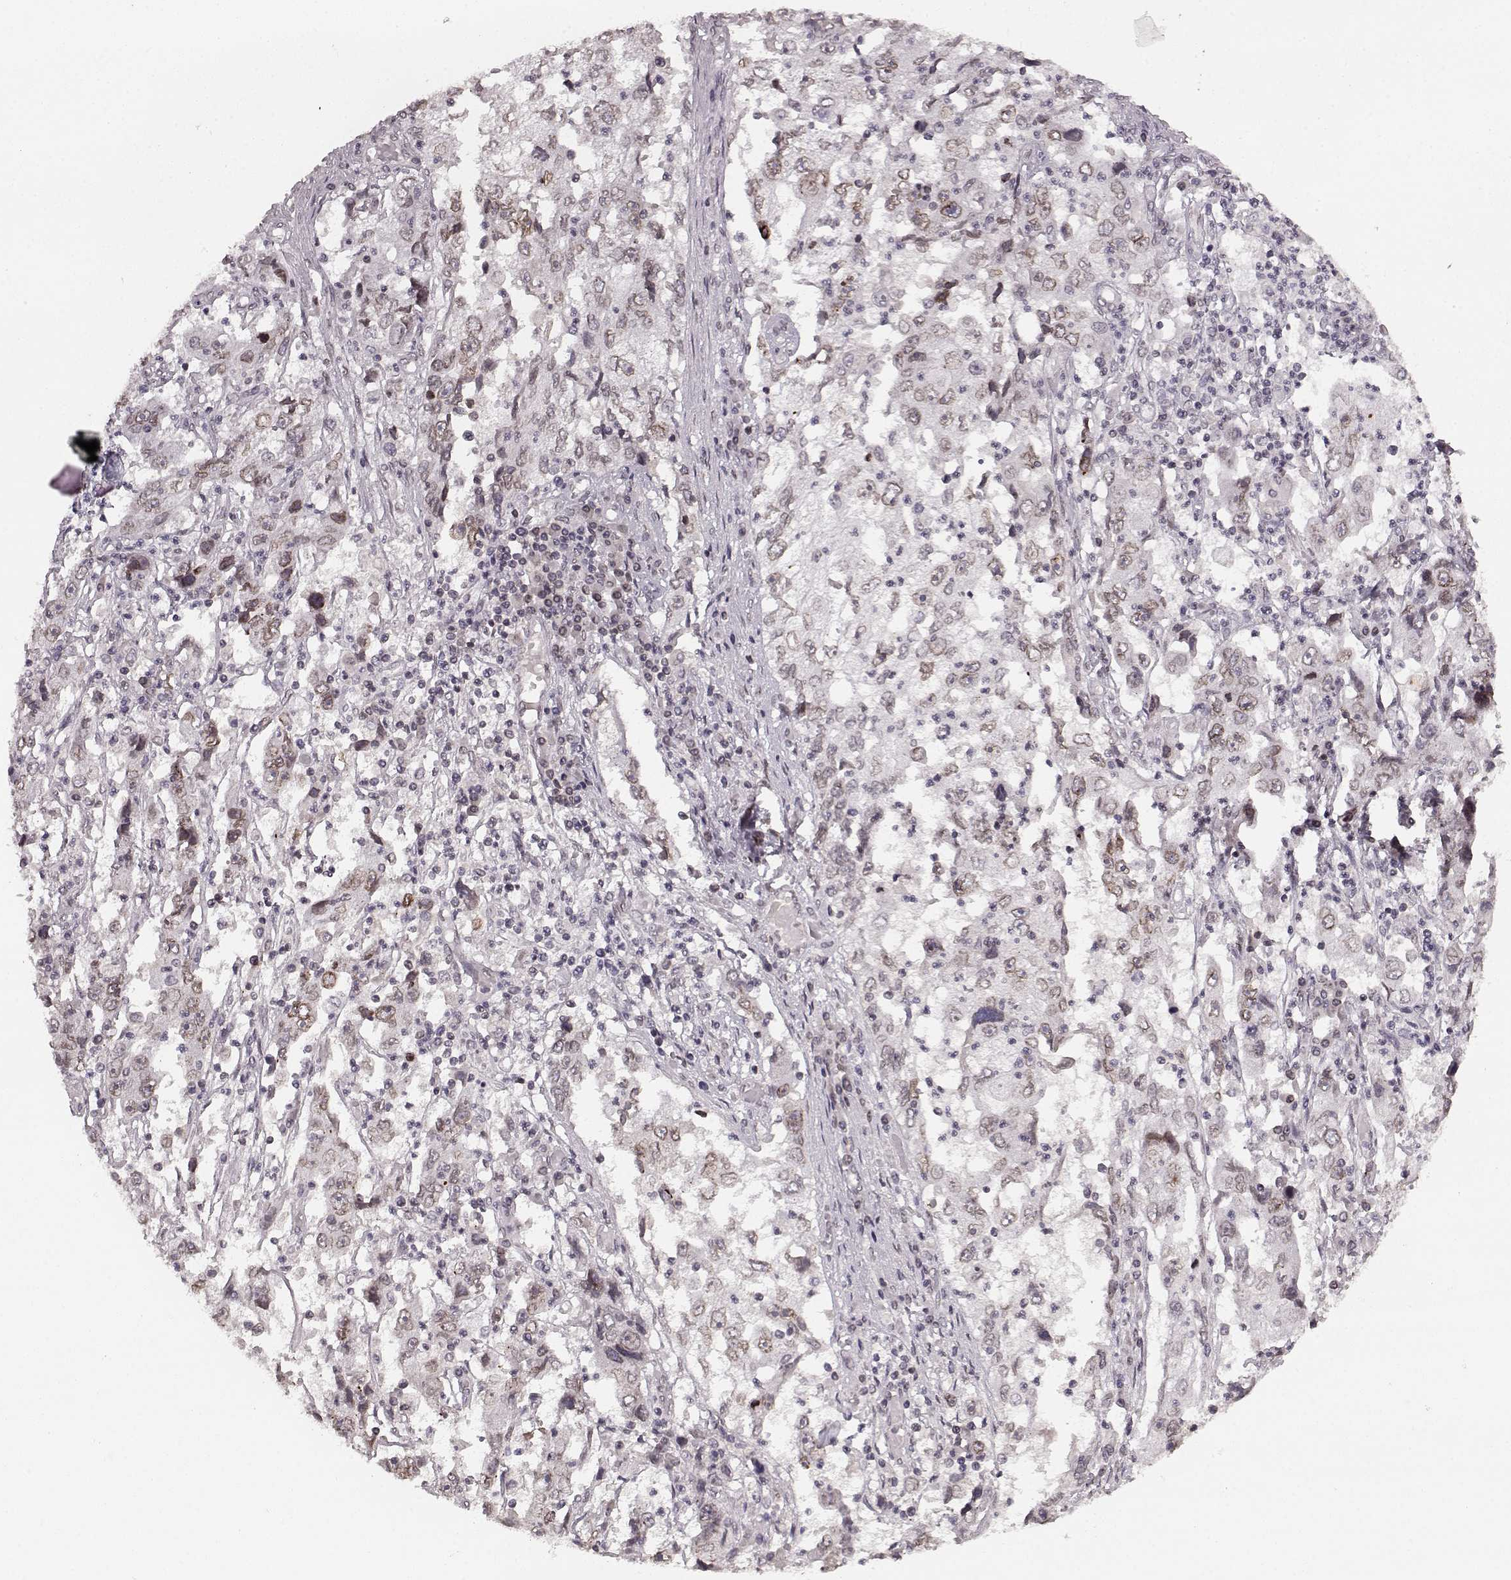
{"staining": {"intensity": "moderate", "quantity": "25%-75%", "location": "cytoplasmic/membranous,nuclear"}, "tissue": "cervical cancer", "cell_type": "Tumor cells", "image_type": "cancer", "snomed": [{"axis": "morphology", "description": "Squamous cell carcinoma, NOS"}, {"axis": "topography", "description": "Cervix"}], "caption": "Brown immunohistochemical staining in cervical cancer (squamous cell carcinoma) shows moderate cytoplasmic/membranous and nuclear expression in approximately 25%-75% of tumor cells.", "gene": "DCAF12", "patient": {"sex": "female", "age": 36}}